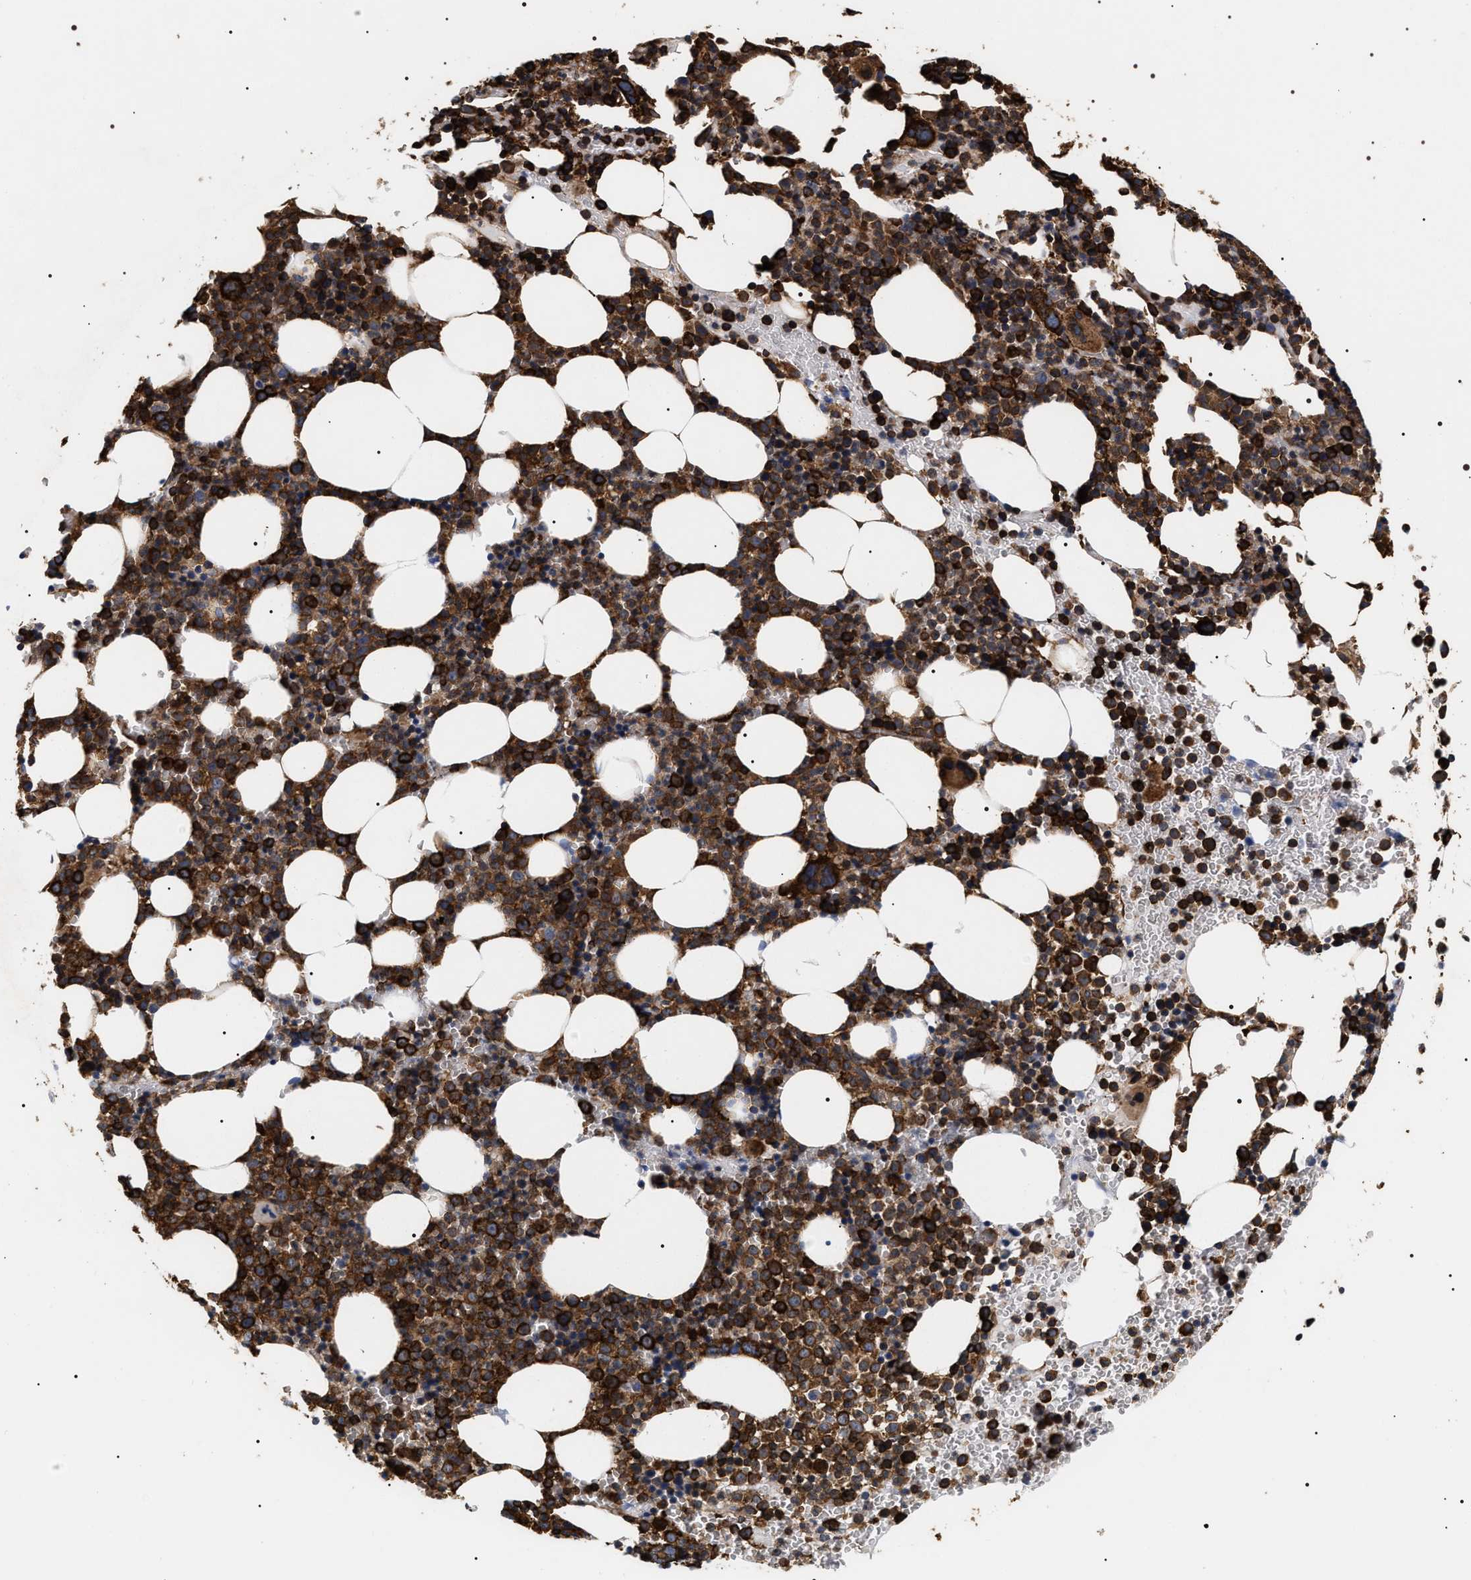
{"staining": {"intensity": "strong", "quantity": ">75%", "location": "cytoplasmic/membranous"}, "tissue": "bone marrow", "cell_type": "Hematopoietic cells", "image_type": "normal", "snomed": [{"axis": "morphology", "description": "Normal tissue, NOS"}, {"axis": "morphology", "description": "Inflammation, NOS"}, {"axis": "topography", "description": "Bone marrow"}], "caption": "Immunohistochemical staining of normal human bone marrow reveals high levels of strong cytoplasmic/membranous staining in approximately >75% of hematopoietic cells. (Stains: DAB (3,3'-diaminobenzidine) in brown, nuclei in blue, Microscopy: brightfield microscopy at high magnification).", "gene": "SERBP1", "patient": {"sex": "female", "age": 67}}